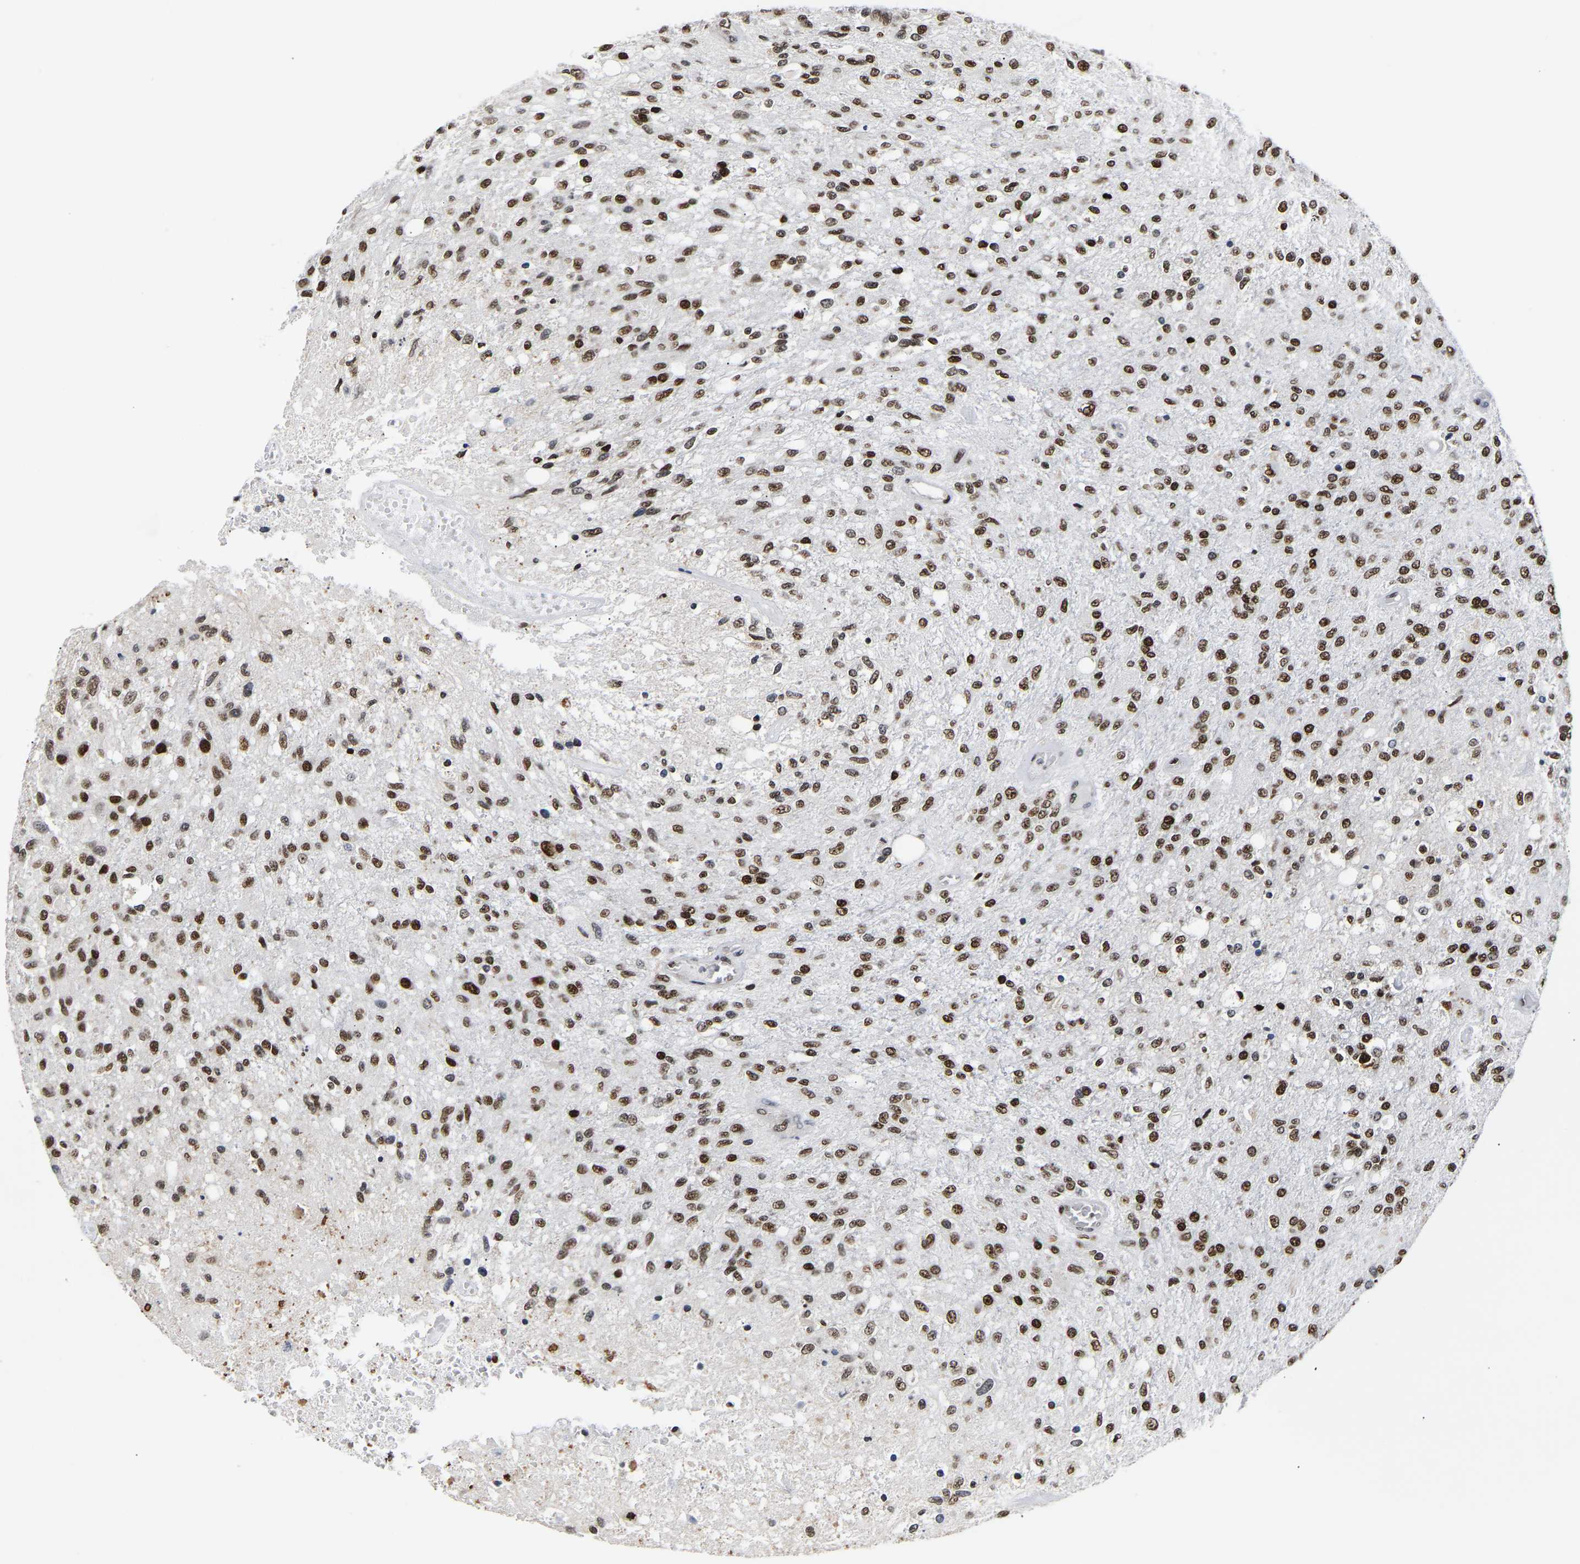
{"staining": {"intensity": "strong", "quantity": ">75%", "location": "nuclear"}, "tissue": "glioma", "cell_type": "Tumor cells", "image_type": "cancer", "snomed": [{"axis": "morphology", "description": "Normal tissue, NOS"}, {"axis": "morphology", "description": "Glioma, malignant, High grade"}, {"axis": "topography", "description": "Cerebral cortex"}], "caption": "Protein analysis of glioma tissue displays strong nuclear expression in about >75% of tumor cells. The protein is shown in brown color, while the nuclei are stained blue.", "gene": "PSIP1", "patient": {"sex": "male", "age": 77}}